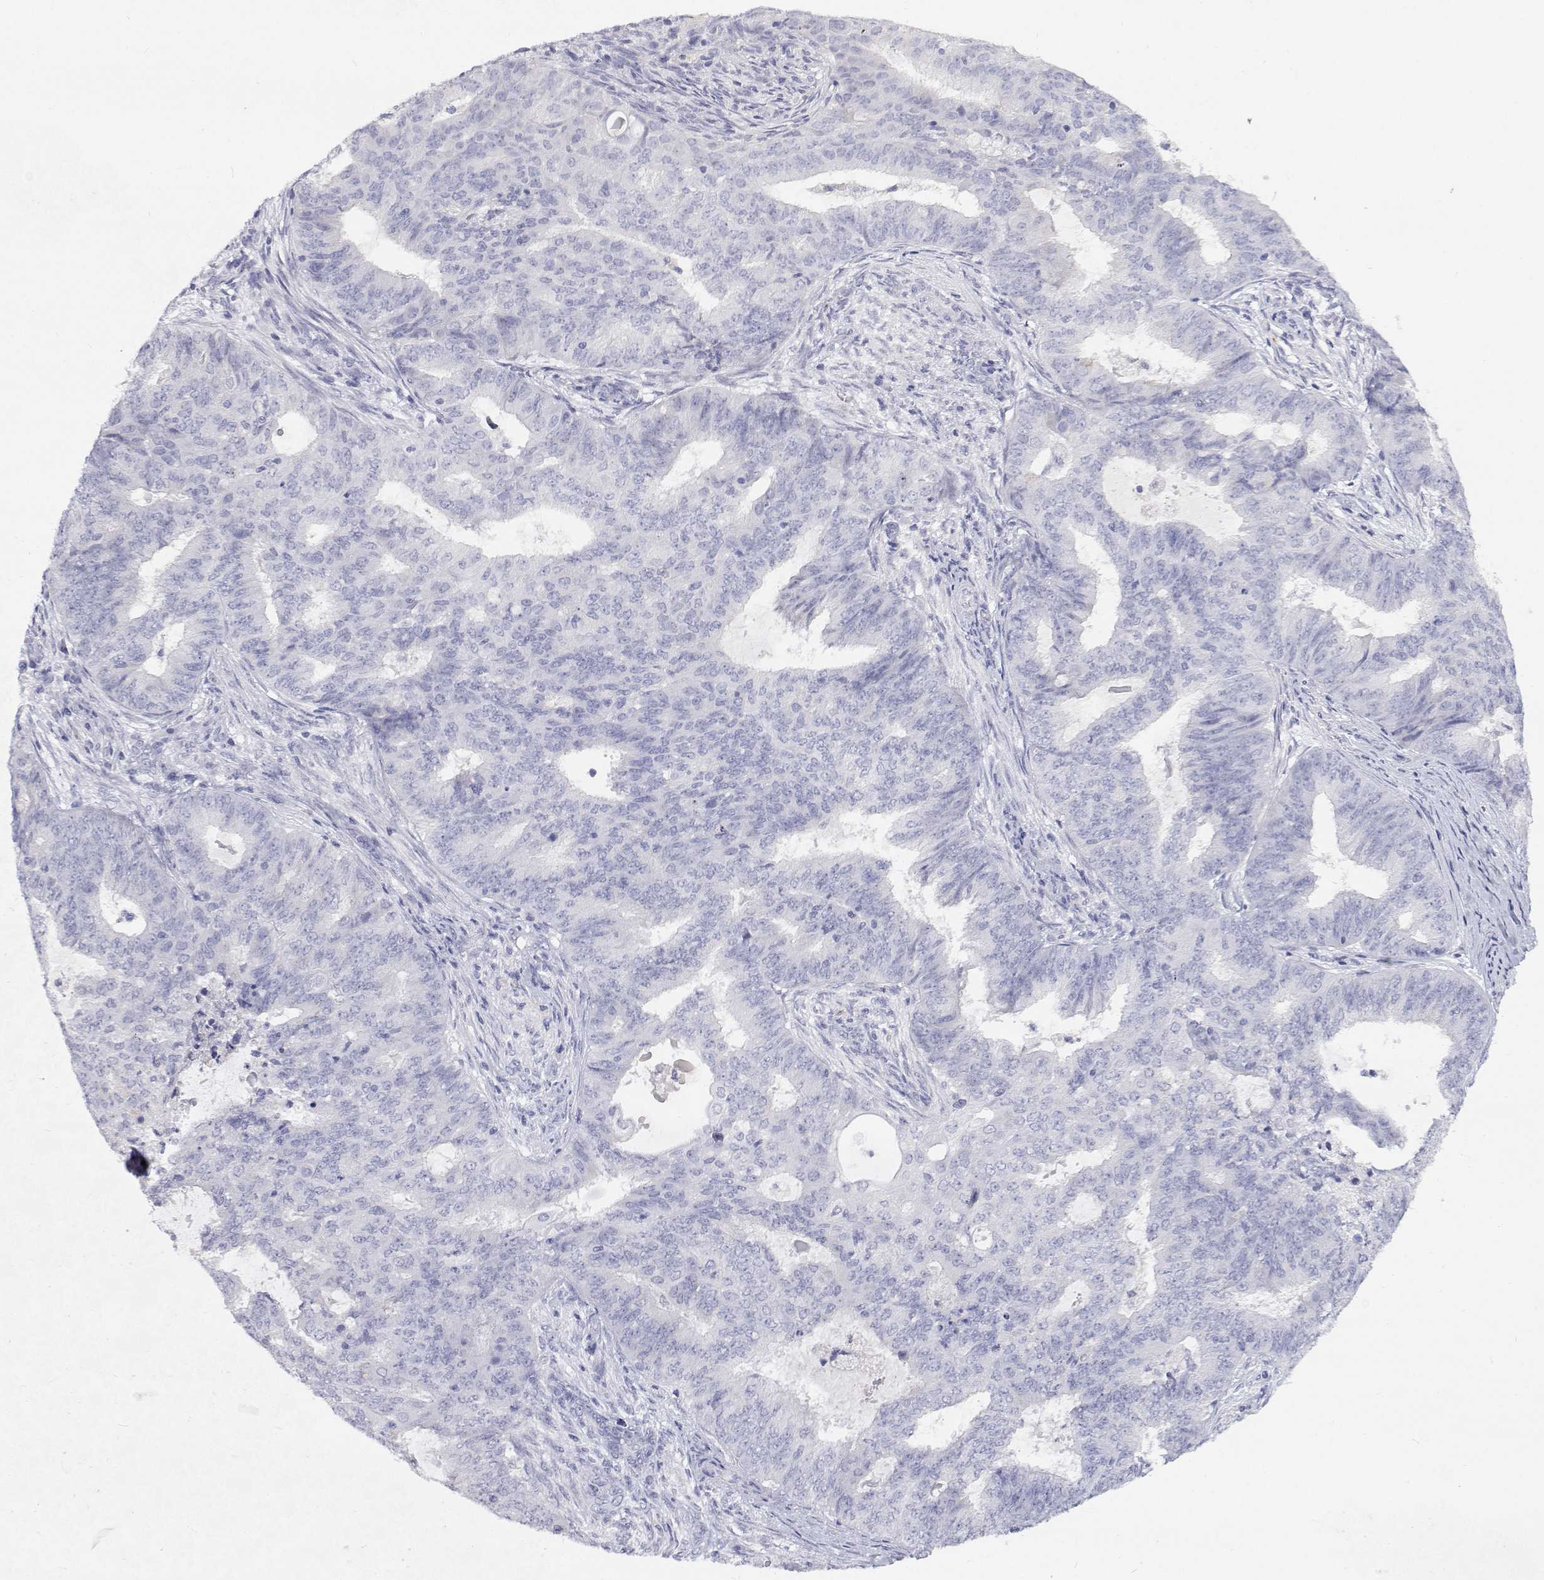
{"staining": {"intensity": "negative", "quantity": "none", "location": "none"}, "tissue": "endometrial cancer", "cell_type": "Tumor cells", "image_type": "cancer", "snomed": [{"axis": "morphology", "description": "Adenocarcinoma, NOS"}, {"axis": "topography", "description": "Endometrium"}], "caption": "High power microscopy micrograph of an IHC micrograph of adenocarcinoma (endometrial), revealing no significant positivity in tumor cells.", "gene": "NCR2", "patient": {"sex": "female", "age": 62}}